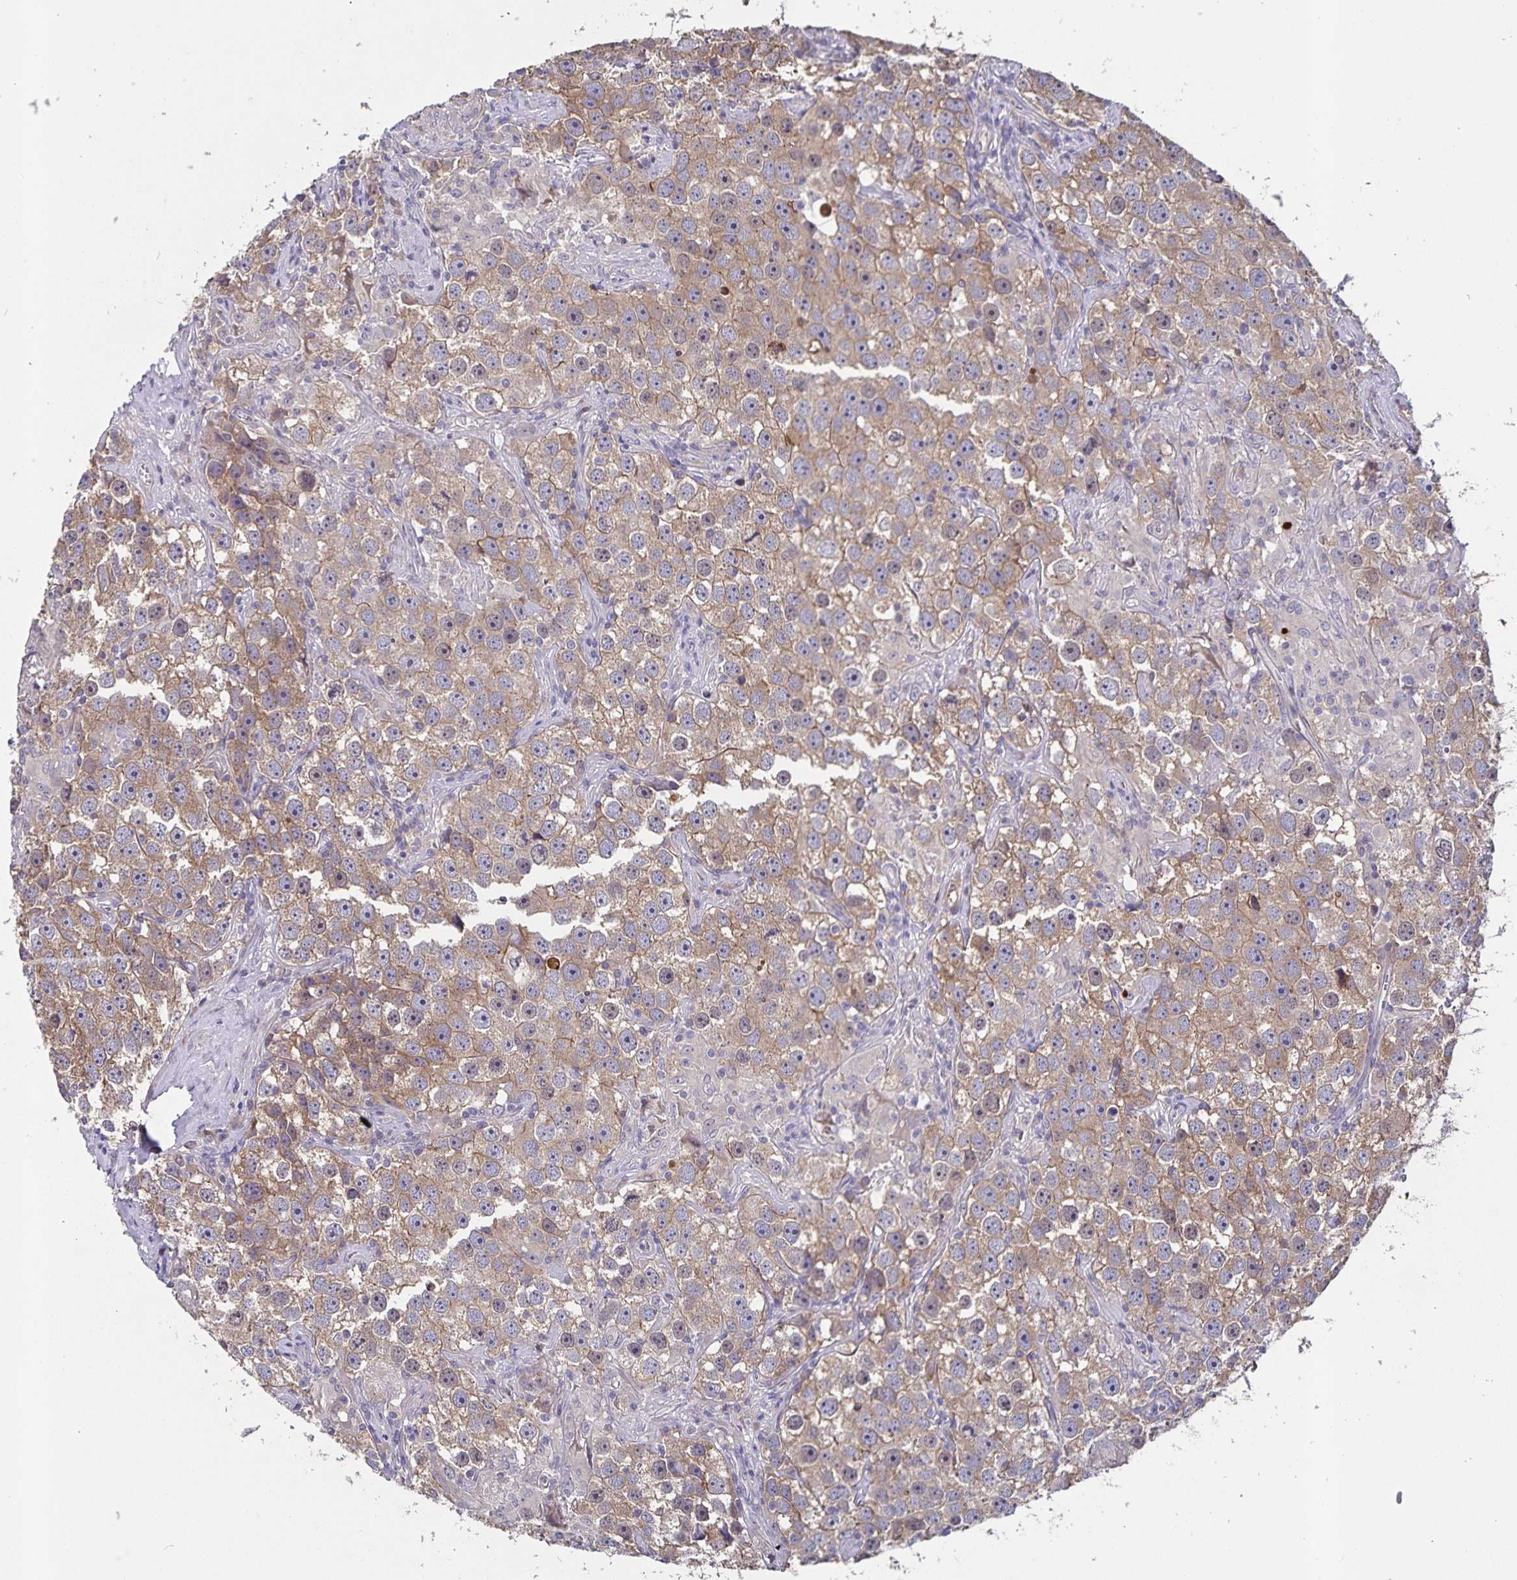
{"staining": {"intensity": "weak", "quantity": ">75%", "location": "cytoplasmic/membranous"}, "tissue": "testis cancer", "cell_type": "Tumor cells", "image_type": "cancer", "snomed": [{"axis": "morphology", "description": "Seminoma, NOS"}, {"axis": "topography", "description": "Testis"}], "caption": "The micrograph shows a brown stain indicating the presence of a protein in the cytoplasmic/membranous of tumor cells in testis seminoma. The staining is performed using DAB (3,3'-diaminobenzidine) brown chromogen to label protein expression. The nuclei are counter-stained blue using hematoxylin.", "gene": "FBXL16", "patient": {"sex": "male", "age": 49}}